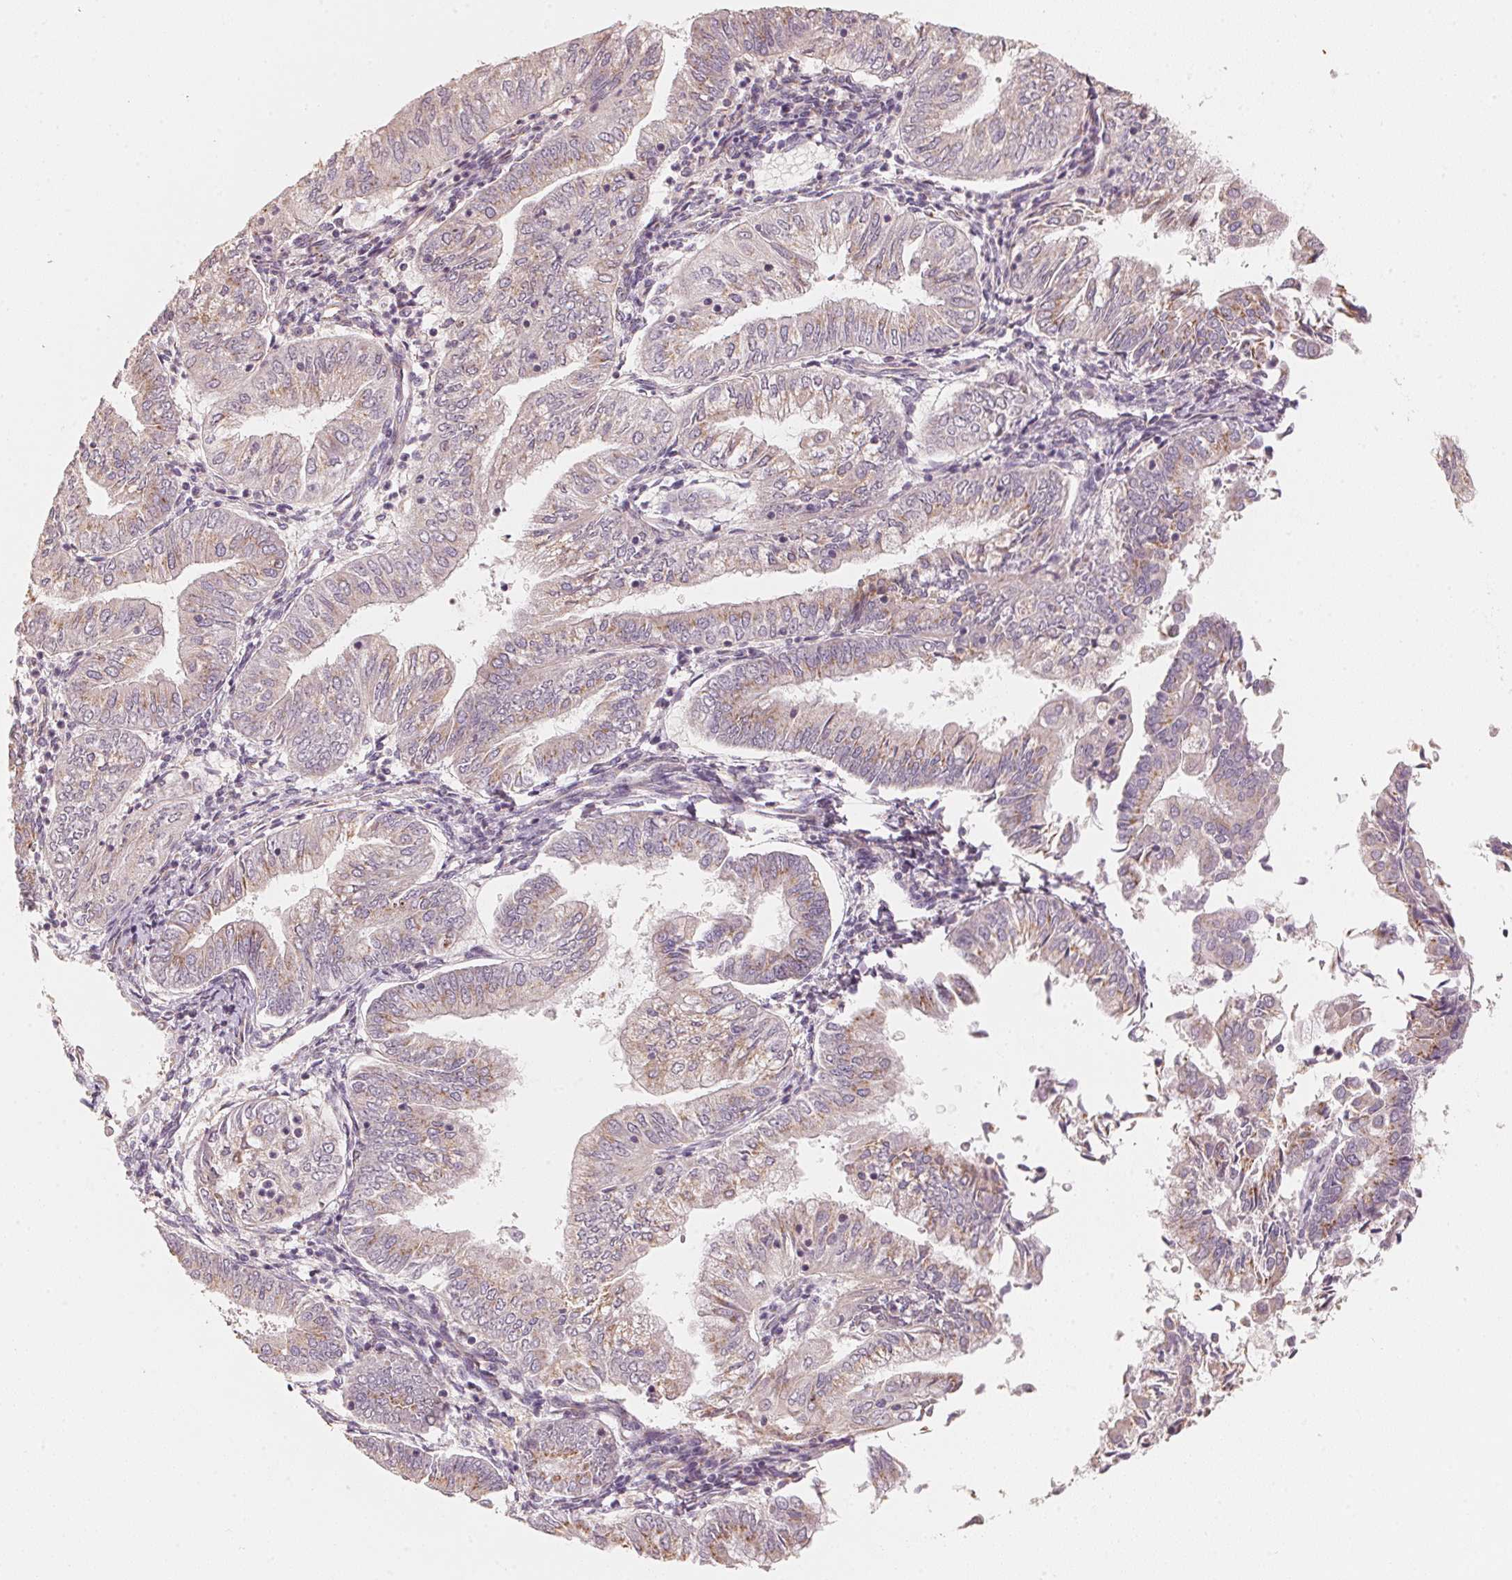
{"staining": {"intensity": "weak", "quantity": "25%-75%", "location": "cytoplasmic/membranous"}, "tissue": "endometrial cancer", "cell_type": "Tumor cells", "image_type": "cancer", "snomed": [{"axis": "morphology", "description": "Adenocarcinoma, NOS"}, {"axis": "topography", "description": "Endometrium"}], "caption": "A brown stain shows weak cytoplasmic/membranous expression of a protein in endometrial cancer (adenocarcinoma) tumor cells.", "gene": "TSPAN12", "patient": {"sex": "female", "age": 55}}